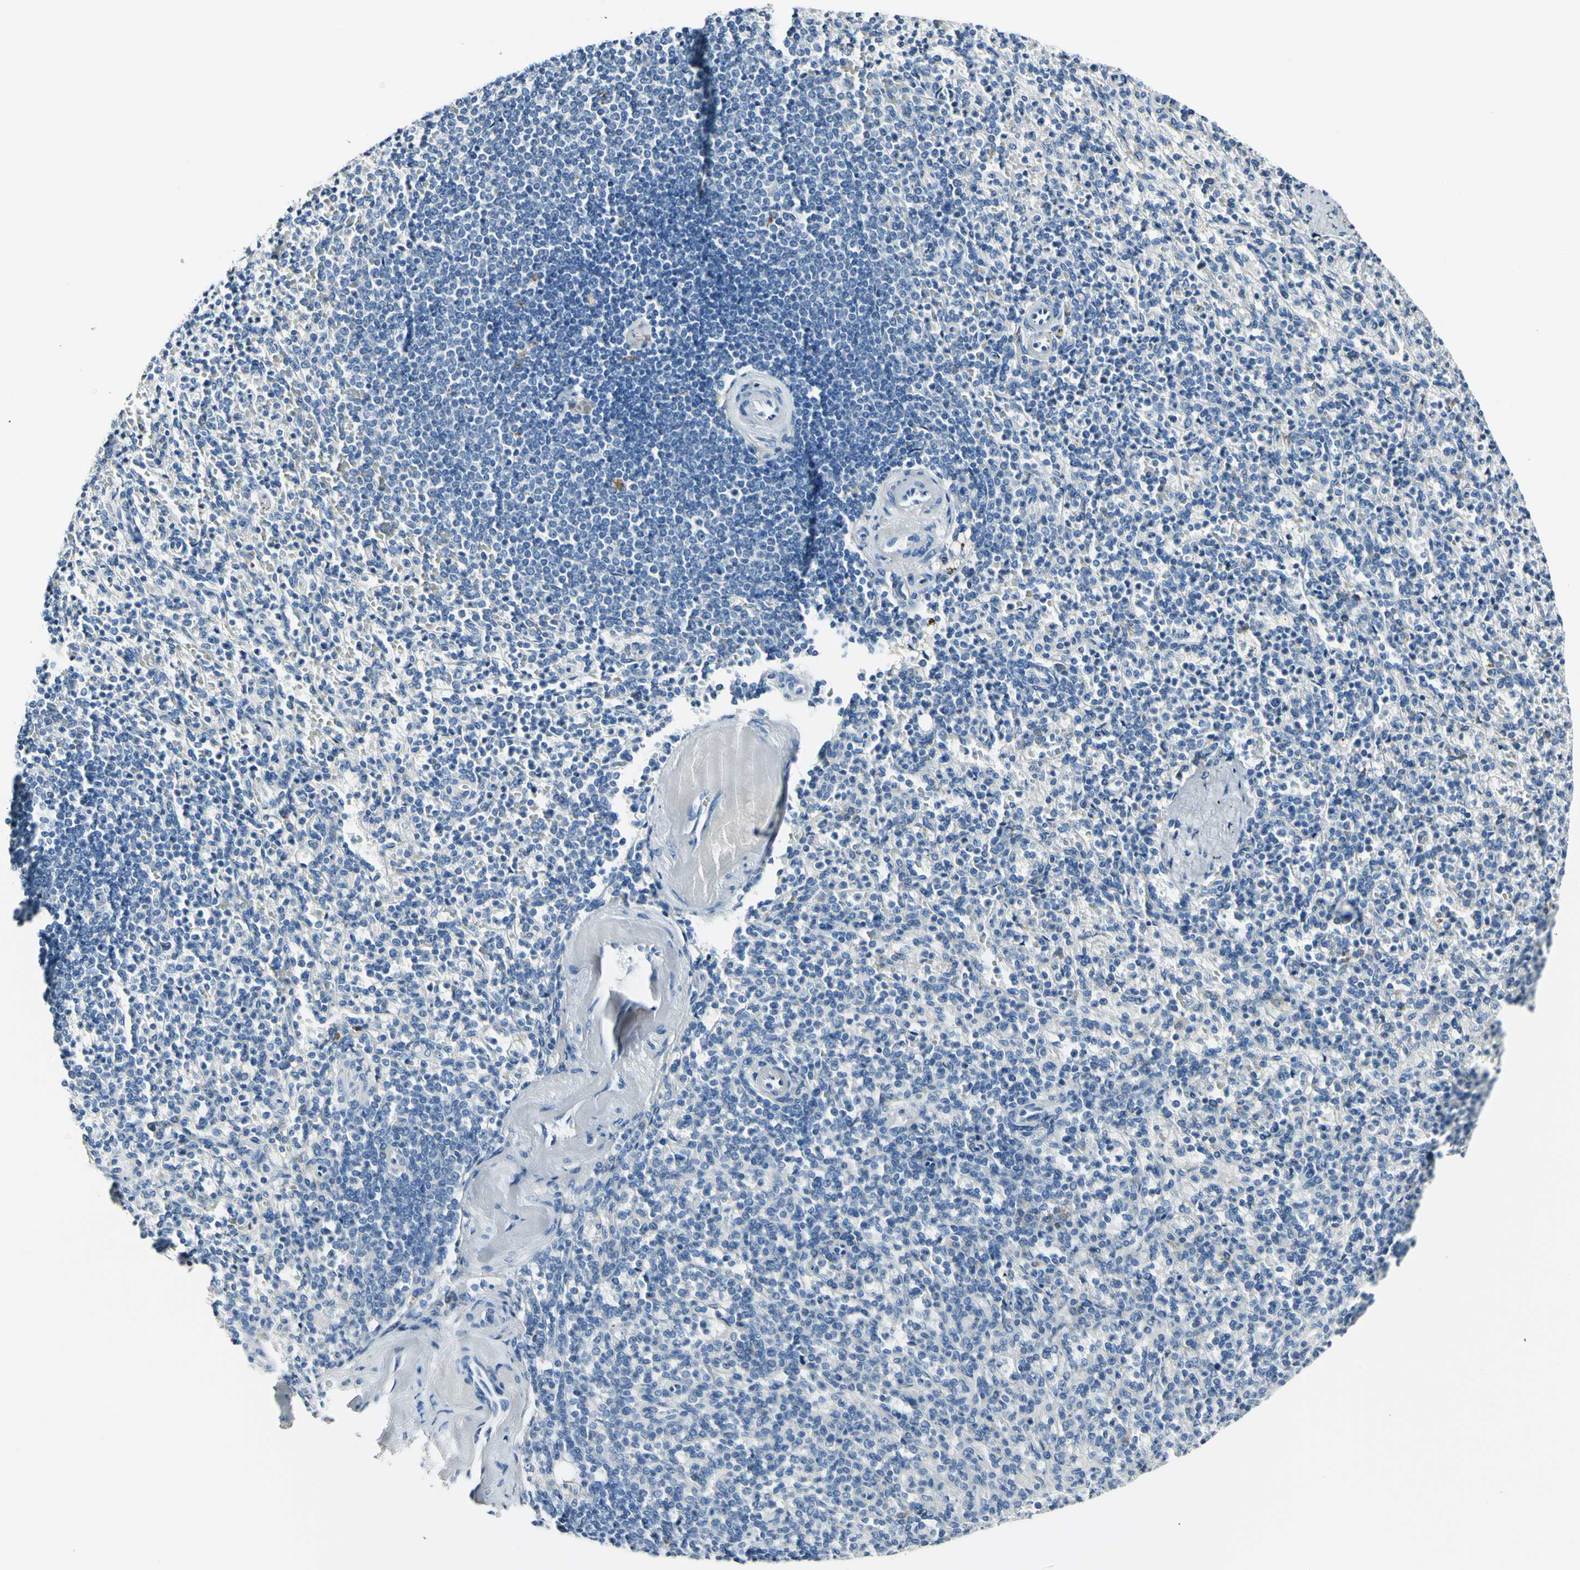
{"staining": {"intensity": "negative", "quantity": "none", "location": "none"}, "tissue": "spleen", "cell_type": "Cells in red pulp", "image_type": "normal", "snomed": [{"axis": "morphology", "description": "Normal tissue, NOS"}, {"axis": "topography", "description": "Spleen"}], "caption": "Protein analysis of benign spleen displays no significant positivity in cells in red pulp.", "gene": "COL6A3", "patient": {"sex": "female", "age": 74}}